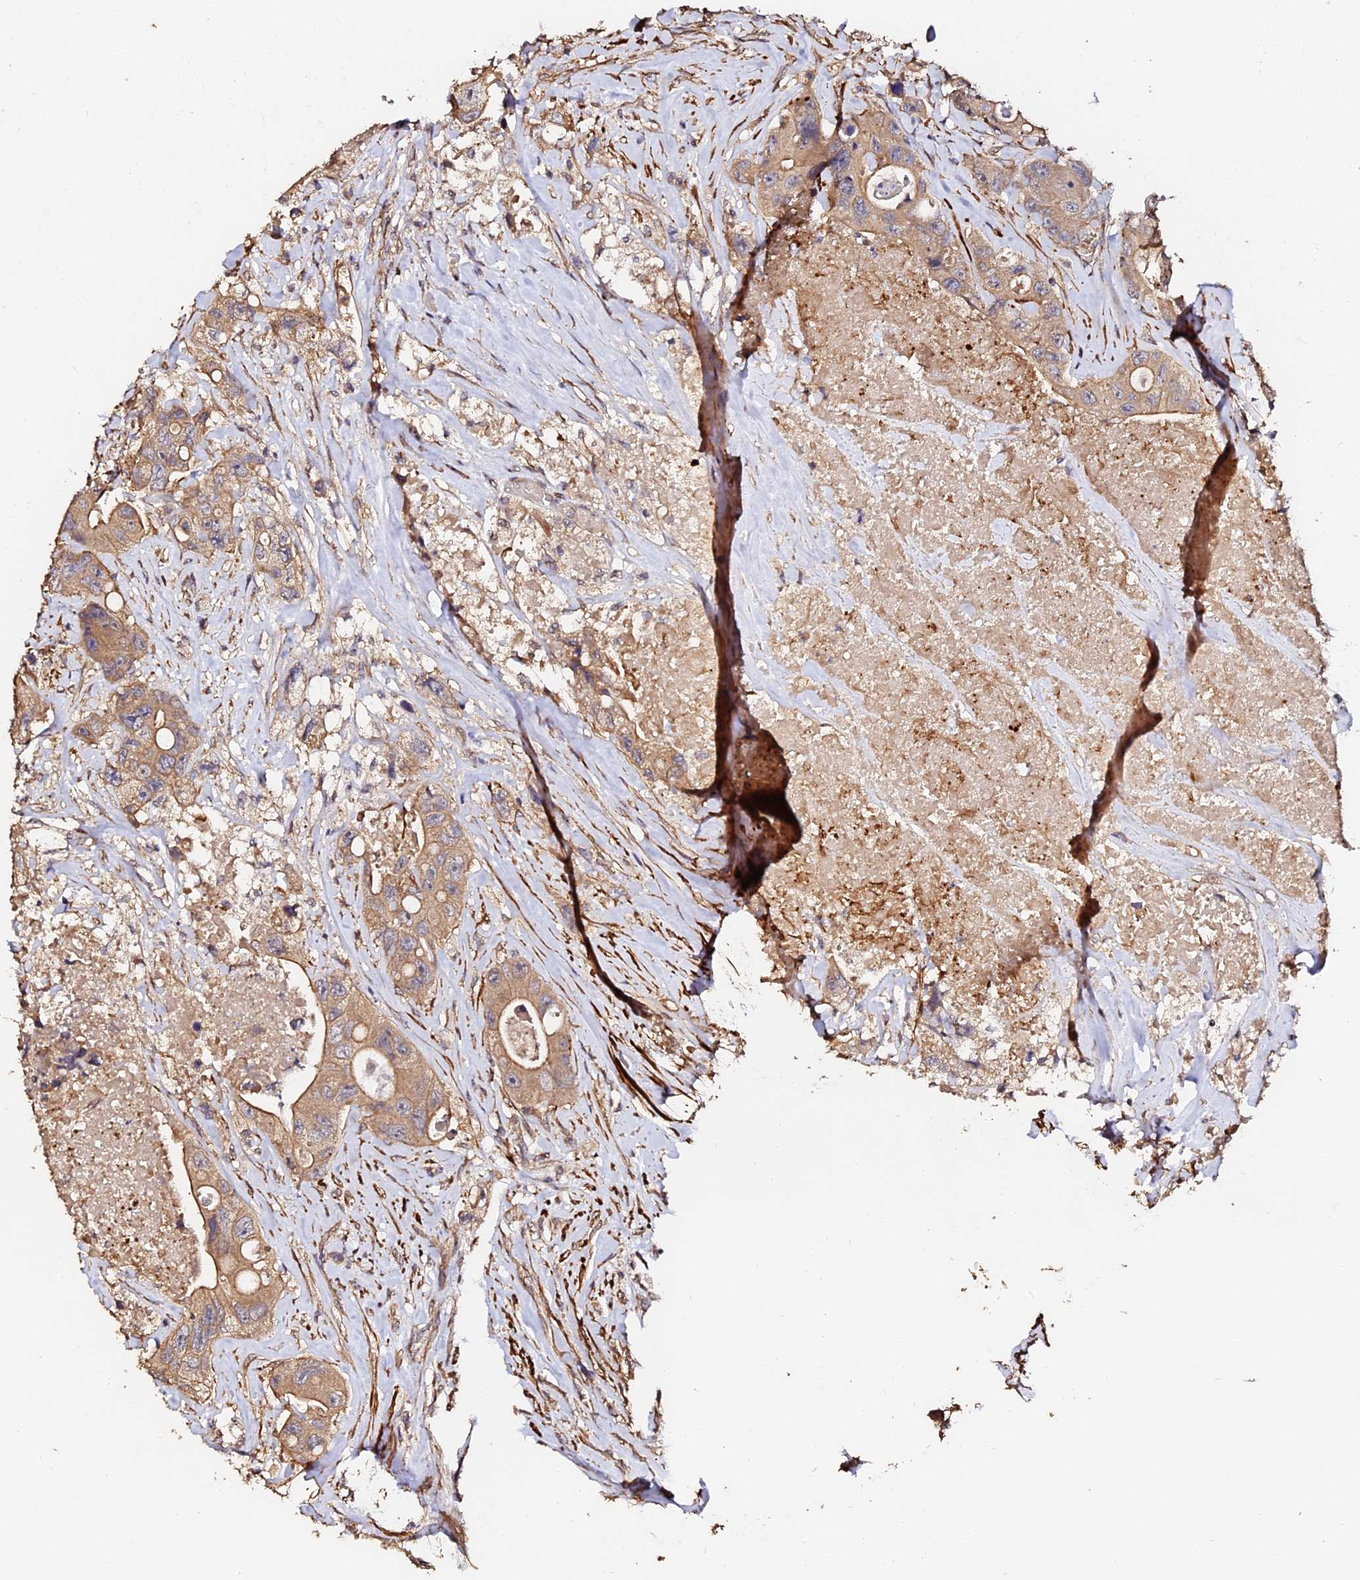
{"staining": {"intensity": "weak", "quantity": ">75%", "location": "cytoplasmic/membranous"}, "tissue": "colorectal cancer", "cell_type": "Tumor cells", "image_type": "cancer", "snomed": [{"axis": "morphology", "description": "Adenocarcinoma, NOS"}, {"axis": "topography", "description": "Colon"}], "caption": "Immunohistochemical staining of colorectal adenocarcinoma reveals low levels of weak cytoplasmic/membranous expression in approximately >75% of tumor cells.", "gene": "TDO2", "patient": {"sex": "female", "age": 46}}